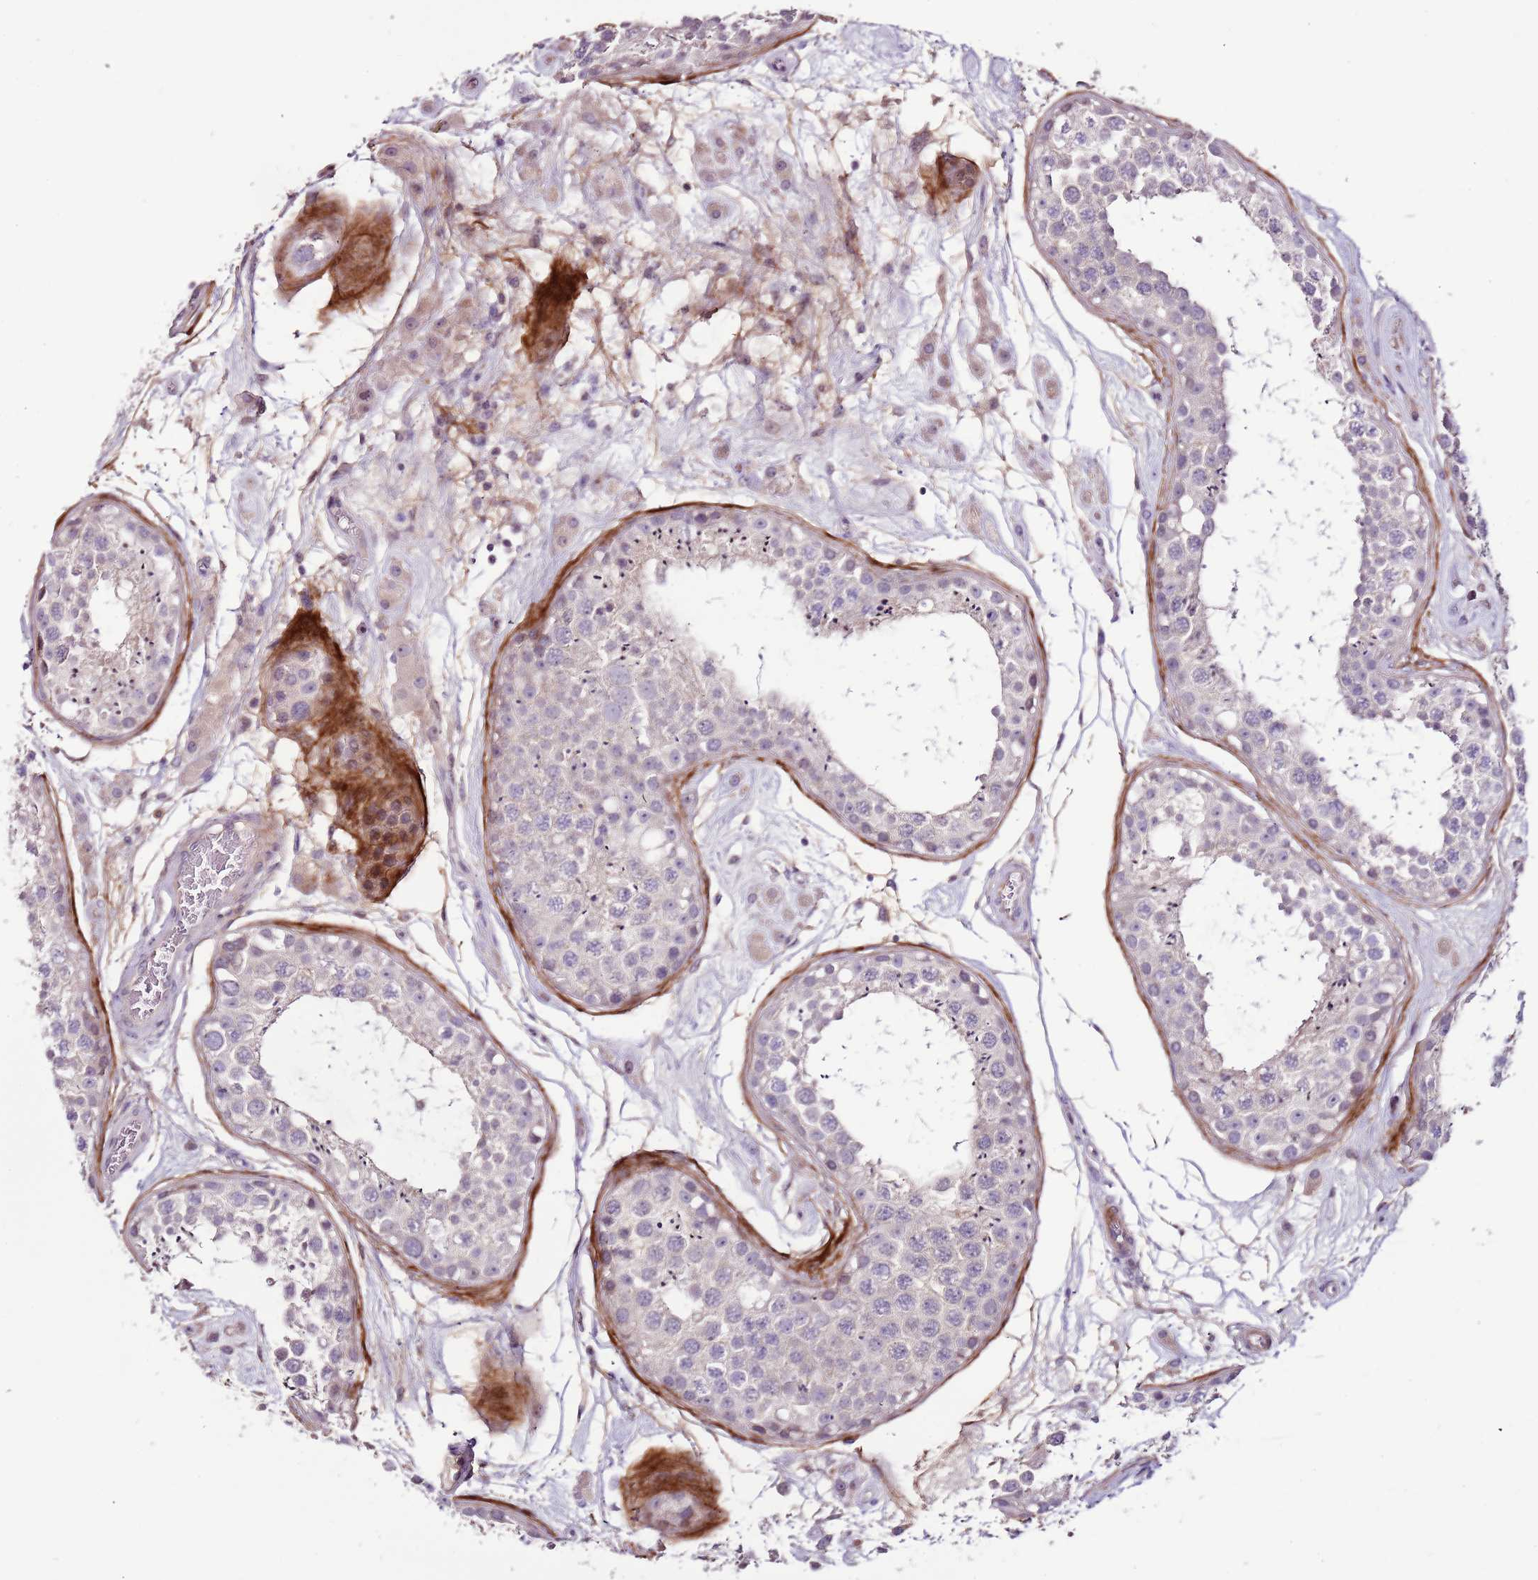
{"staining": {"intensity": "negative", "quantity": "none", "location": "none"}, "tissue": "testis", "cell_type": "Cells in seminiferous ducts", "image_type": "normal", "snomed": [{"axis": "morphology", "description": "Normal tissue, NOS"}, {"axis": "topography", "description": "Testis"}], "caption": "Immunohistochemical staining of normal human testis shows no significant staining in cells in seminiferous ducts. The staining was performed using DAB to visualize the protein expression in brown, while the nuclei were stained in blue with hematoxylin (Magnification: 20x).", "gene": "NKX2", "patient": {"sex": "male", "age": 25}}